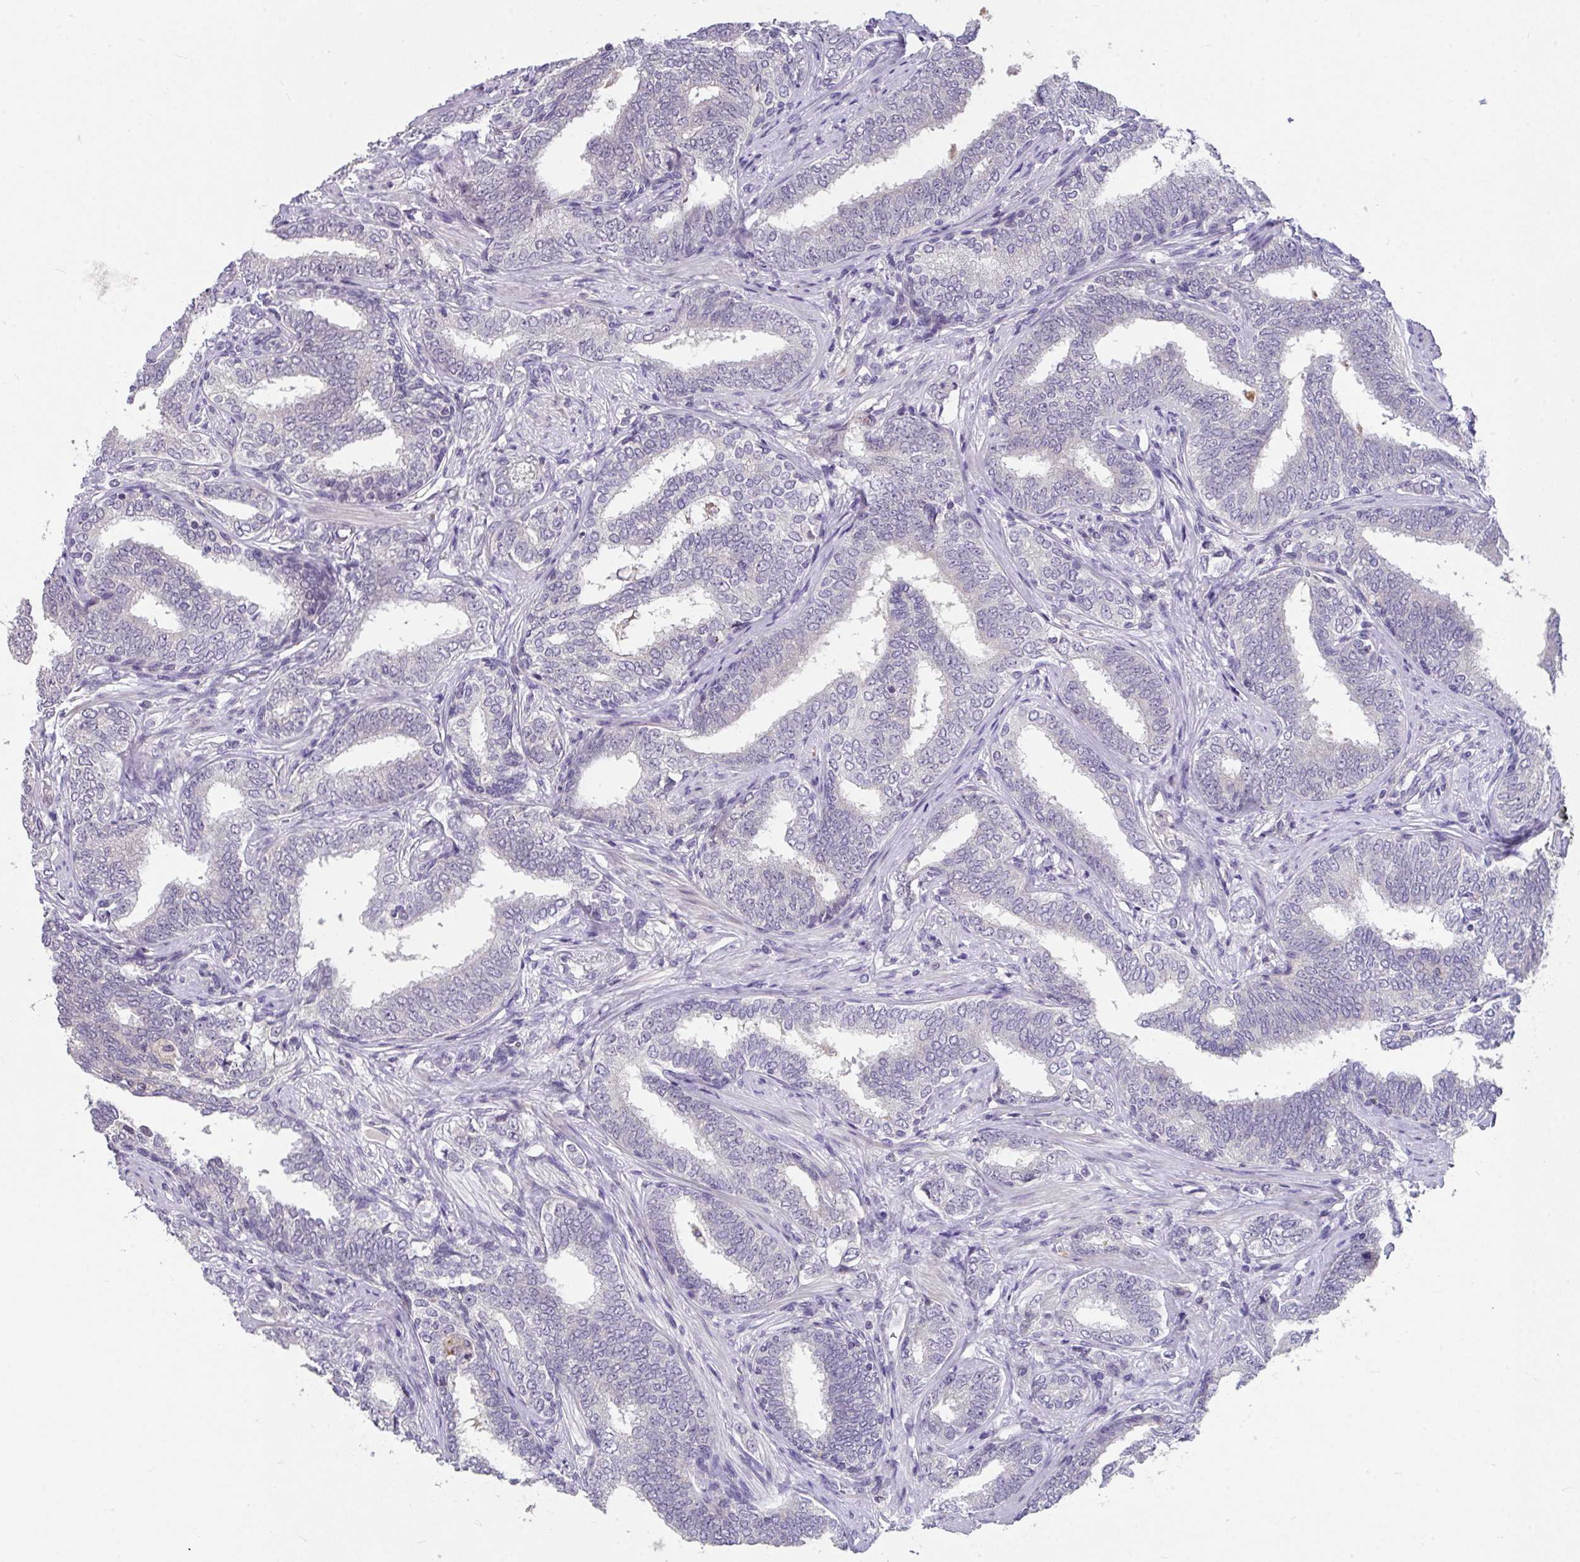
{"staining": {"intensity": "negative", "quantity": "none", "location": "none"}, "tissue": "prostate cancer", "cell_type": "Tumor cells", "image_type": "cancer", "snomed": [{"axis": "morphology", "description": "Adenocarcinoma, High grade"}, {"axis": "topography", "description": "Prostate"}], "caption": "Prostate adenocarcinoma (high-grade) was stained to show a protein in brown. There is no significant positivity in tumor cells. The staining was performed using DAB (3,3'-diaminobenzidine) to visualize the protein expression in brown, while the nuclei were stained in blue with hematoxylin (Magnification: 20x).", "gene": "GLTPD2", "patient": {"sex": "male", "age": 72}}